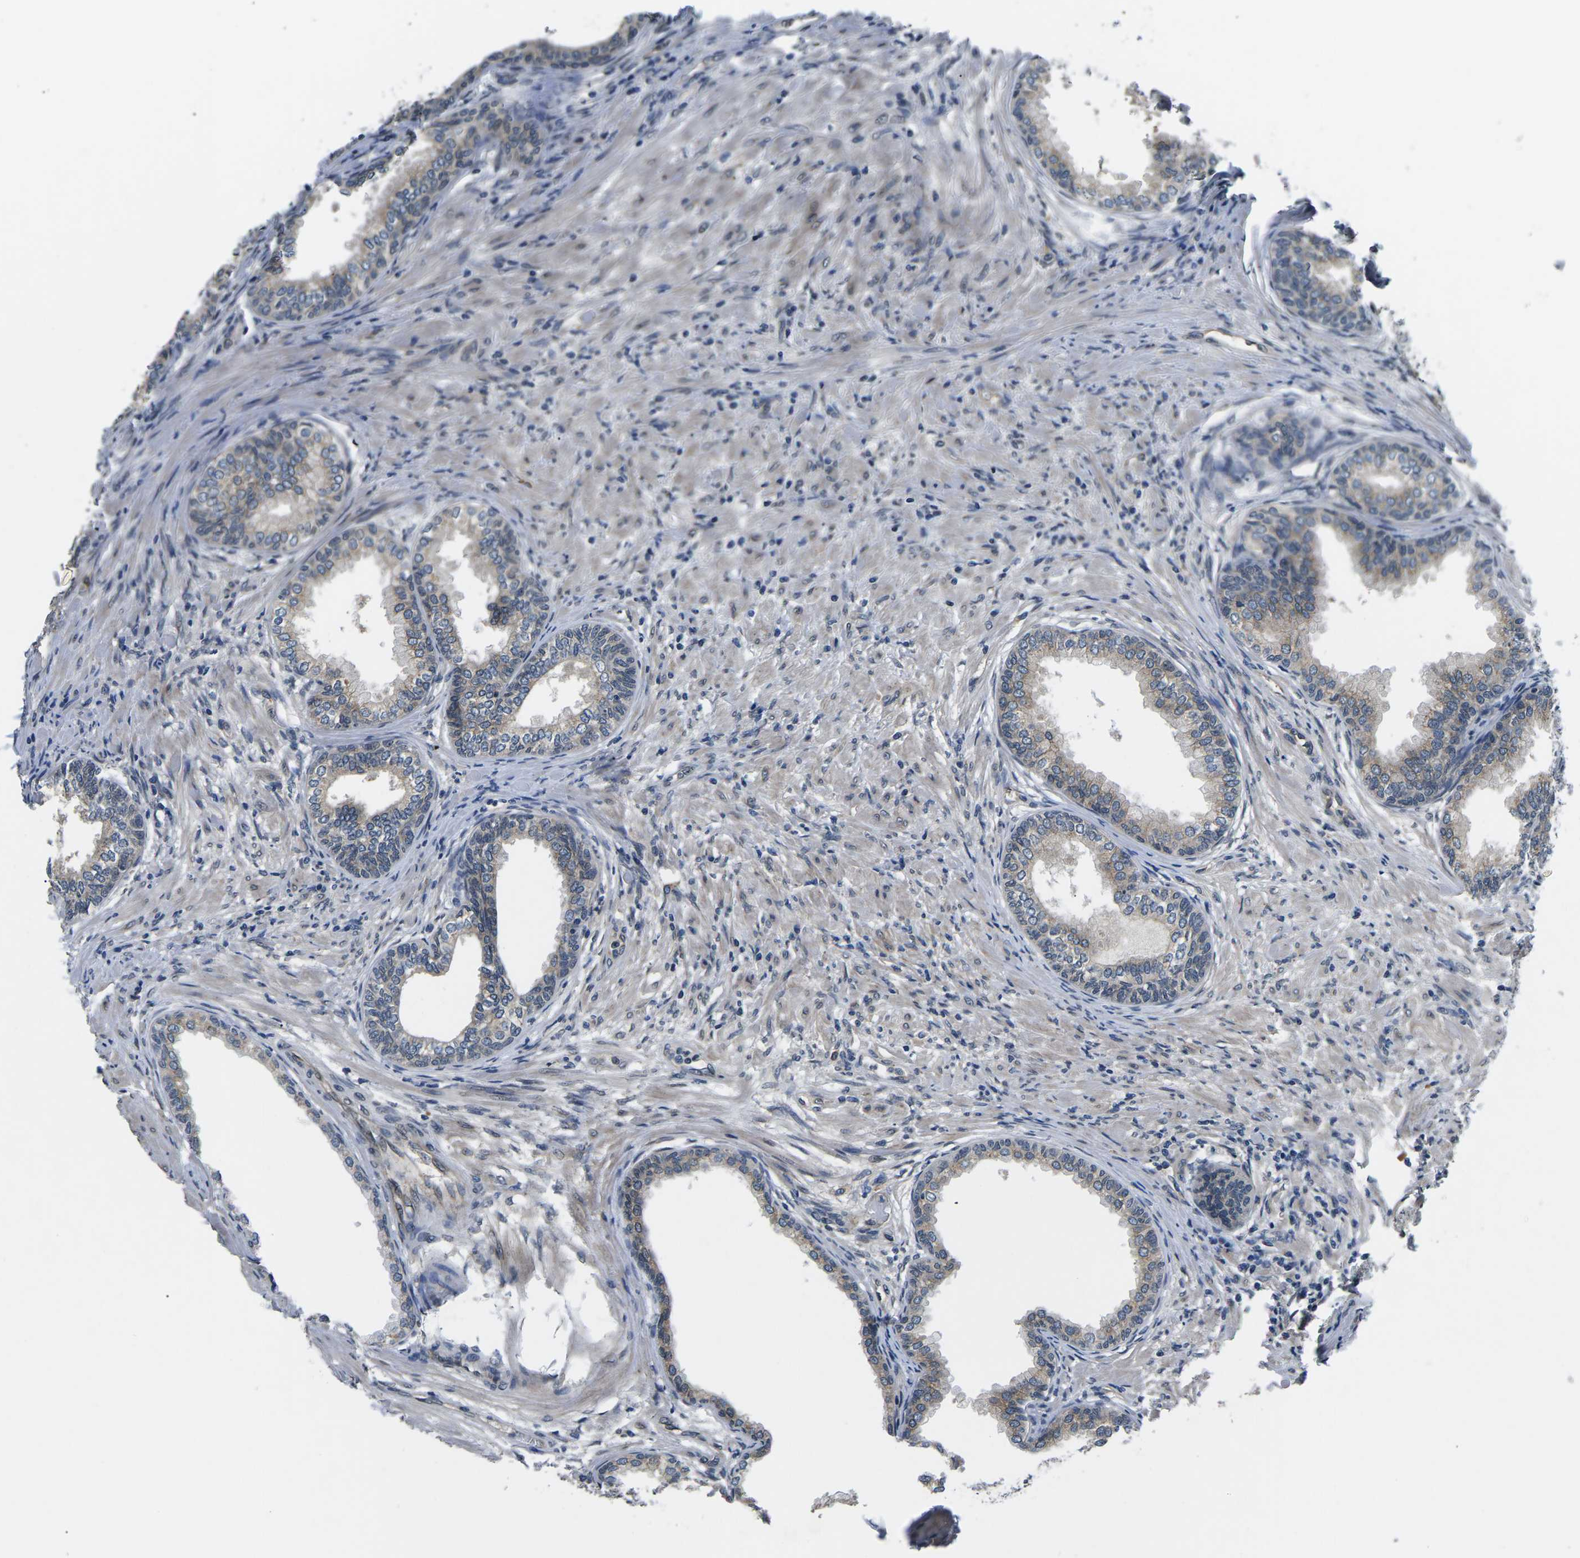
{"staining": {"intensity": "weak", "quantity": "25%-75%", "location": "cytoplasmic/membranous"}, "tissue": "prostate", "cell_type": "Glandular cells", "image_type": "normal", "snomed": [{"axis": "morphology", "description": "Normal tissue, NOS"}, {"axis": "topography", "description": "Prostate"}], "caption": "Immunohistochemistry (IHC) image of unremarkable prostate: prostate stained using immunohistochemistry (IHC) reveals low levels of weak protein expression localized specifically in the cytoplasmic/membranous of glandular cells, appearing as a cytoplasmic/membranous brown color.", "gene": "SNX10", "patient": {"sex": "male", "age": 76}}